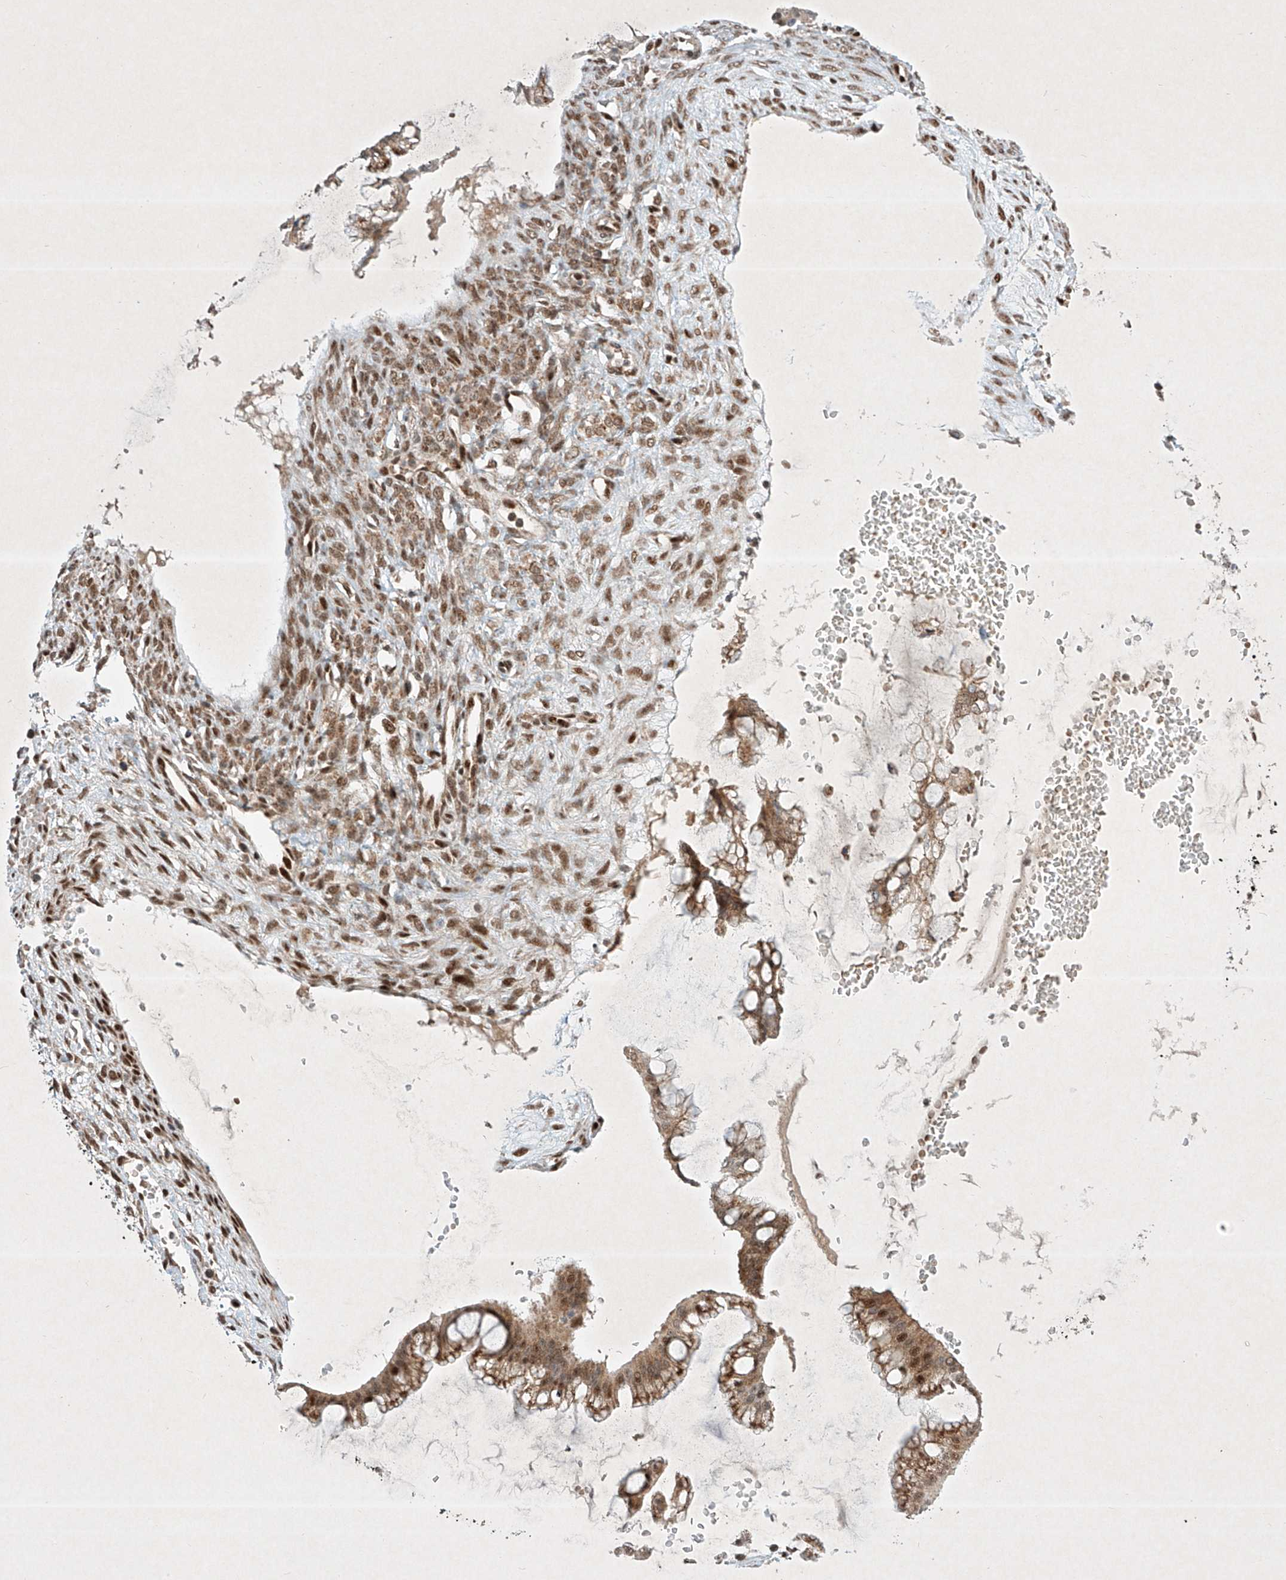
{"staining": {"intensity": "moderate", "quantity": ">75%", "location": "cytoplasmic/membranous,nuclear"}, "tissue": "ovarian cancer", "cell_type": "Tumor cells", "image_type": "cancer", "snomed": [{"axis": "morphology", "description": "Cystadenocarcinoma, mucinous, NOS"}, {"axis": "topography", "description": "Ovary"}], "caption": "Immunohistochemistry photomicrograph of human mucinous cystadenocarcinoma (ovarian) stained for a protein (brown), which shows medium levels of moderate cytoplasmic/membranous and nuclear staining in approximately >75% of tumor cells.", "gene": "EPG5", "patient": {"sex": "female", "age": 73}}